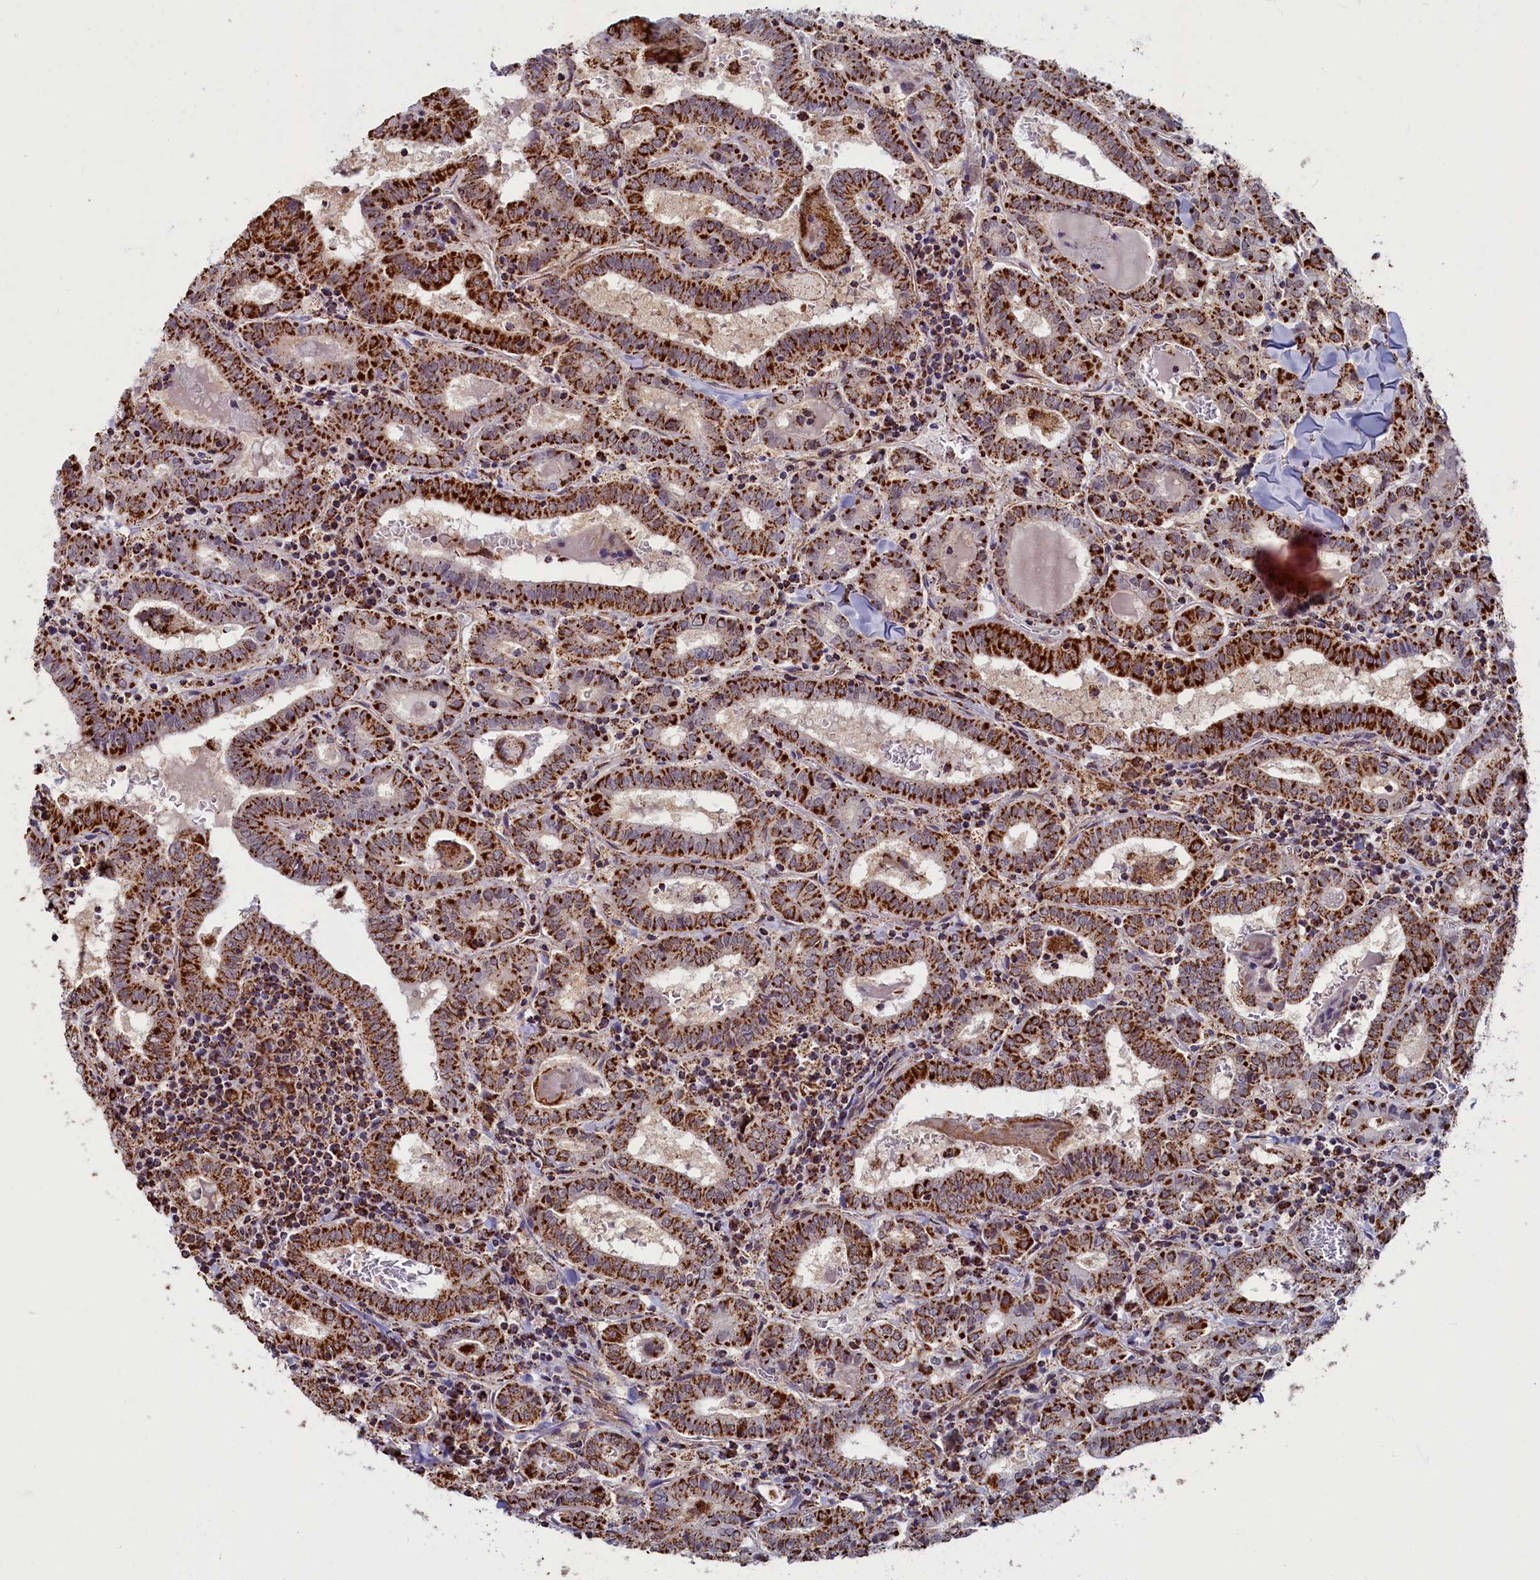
{"staining": {"intensity": "strong", "quantity": ">75%", "location": "cytoplasmic/membranous"}, "tissue": "thyroid cancer", "cell_type": "Tumor cells", "image_type": "cancer", "snomed": [{"axis": "morphology", "description": "Papillary adenocarcinoma, NOS"}, {"axis": "topography", "description": "Thyroid gland"}], "caption": "Protein staining shows strong cytoplasmic/membranous expression in about >75% of tumor cells in thyroid papillary adenocarcinoma.", "gene": "SPR", "patient": {"sex": "female", "age": 72}}